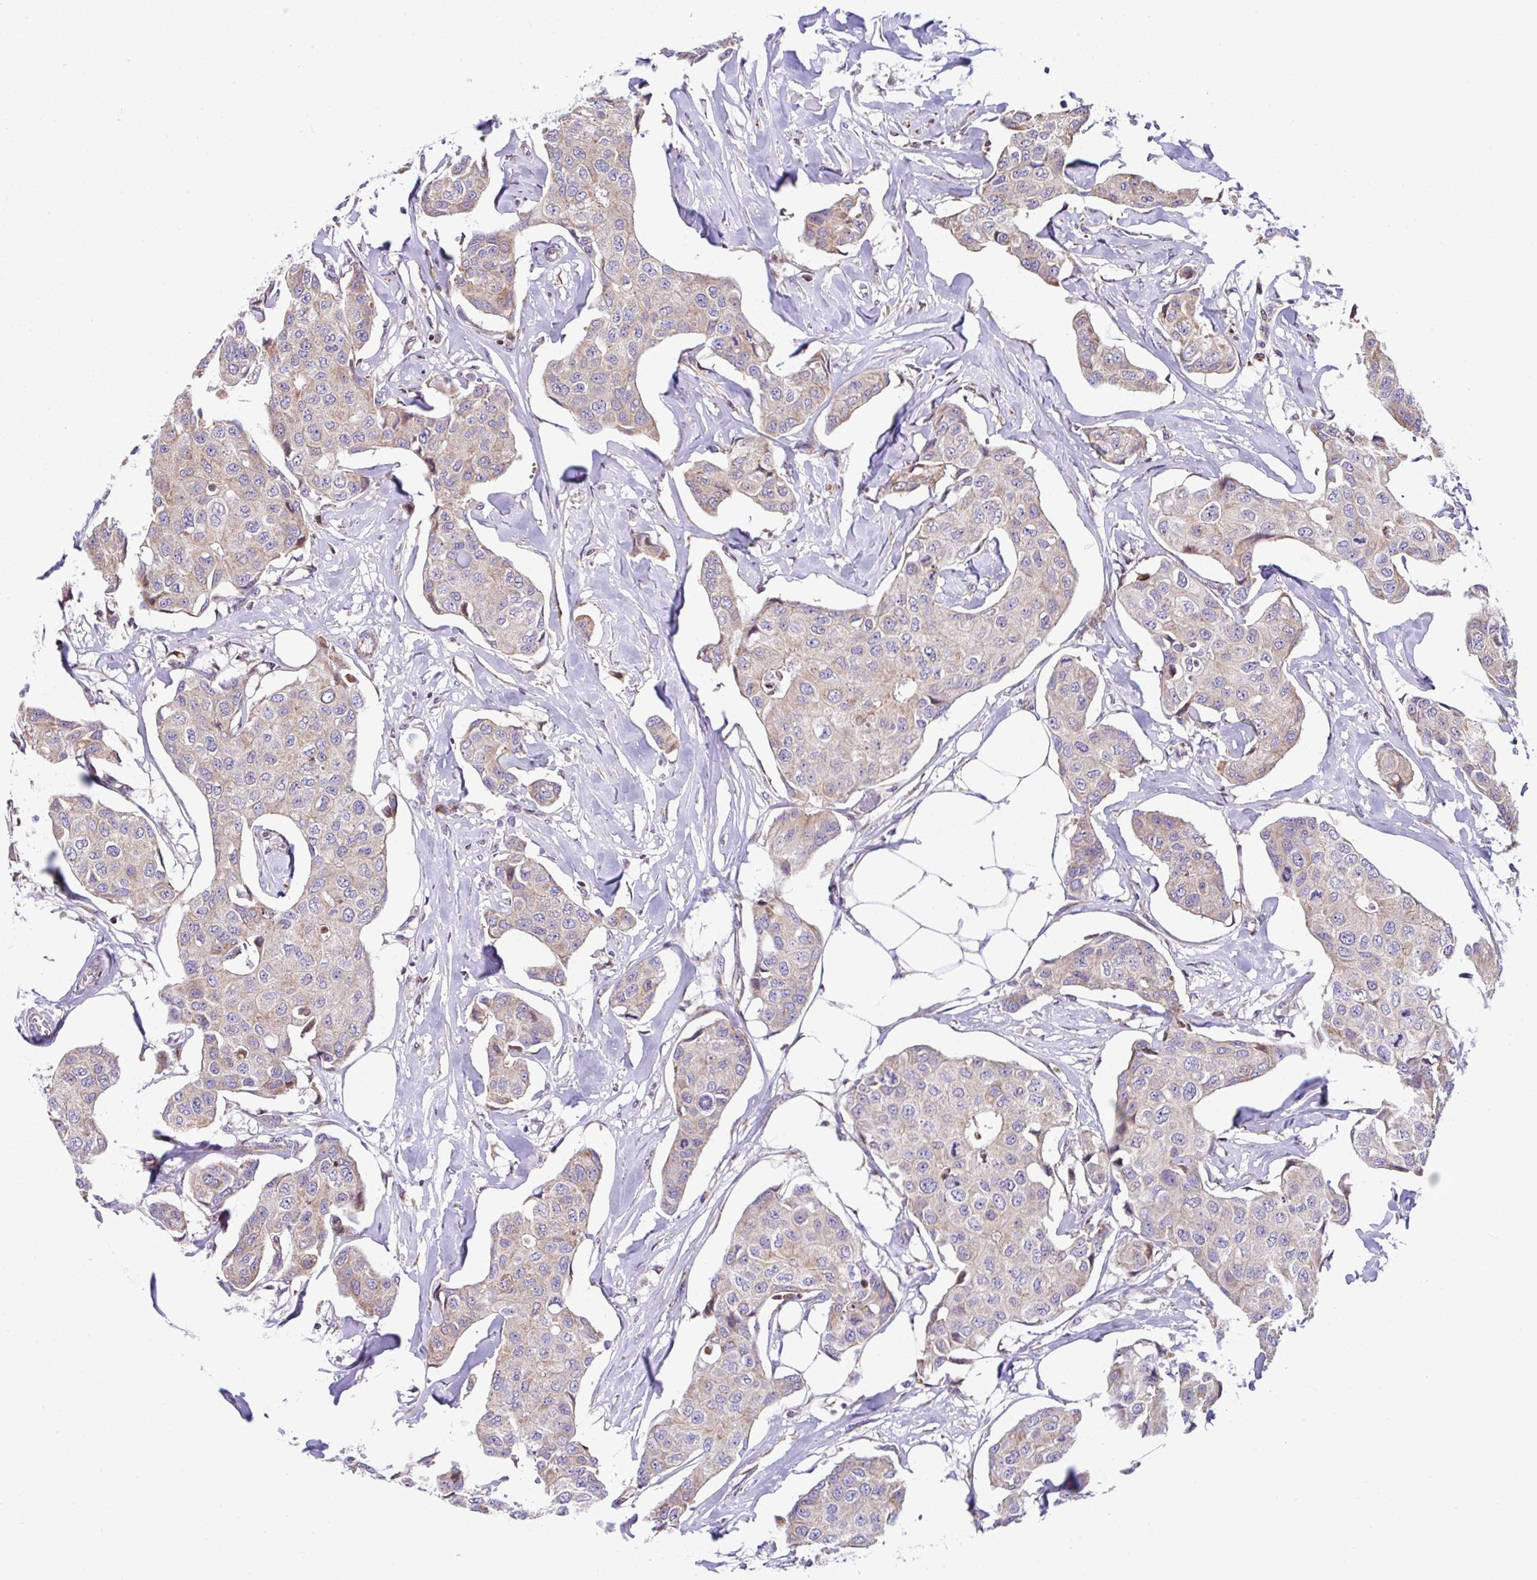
{"staining": {"intensity": "weak", "quantity": "25%-75%", "location": "cytoplasmic/membranous"}, "tissue": "breast cancer", "cell_type": "Tumor cells", "image_type": "cancer", "snomed": [{"axis": "morphology", "description": "Duct carcinoma"}, {"axis": "topography", "description": "Breast"}, {"axis": "topography", "description": "Lymph node"}], "caption": "An image of breast infiltrating ductal carcinoma stained for a protein reveals weak cytoplasmic/membranous brown staining in tumor cells. Nuclei are stained in blue.", "gene": "FIGNL1", "patient": {"sex": "female", "age": 80}}